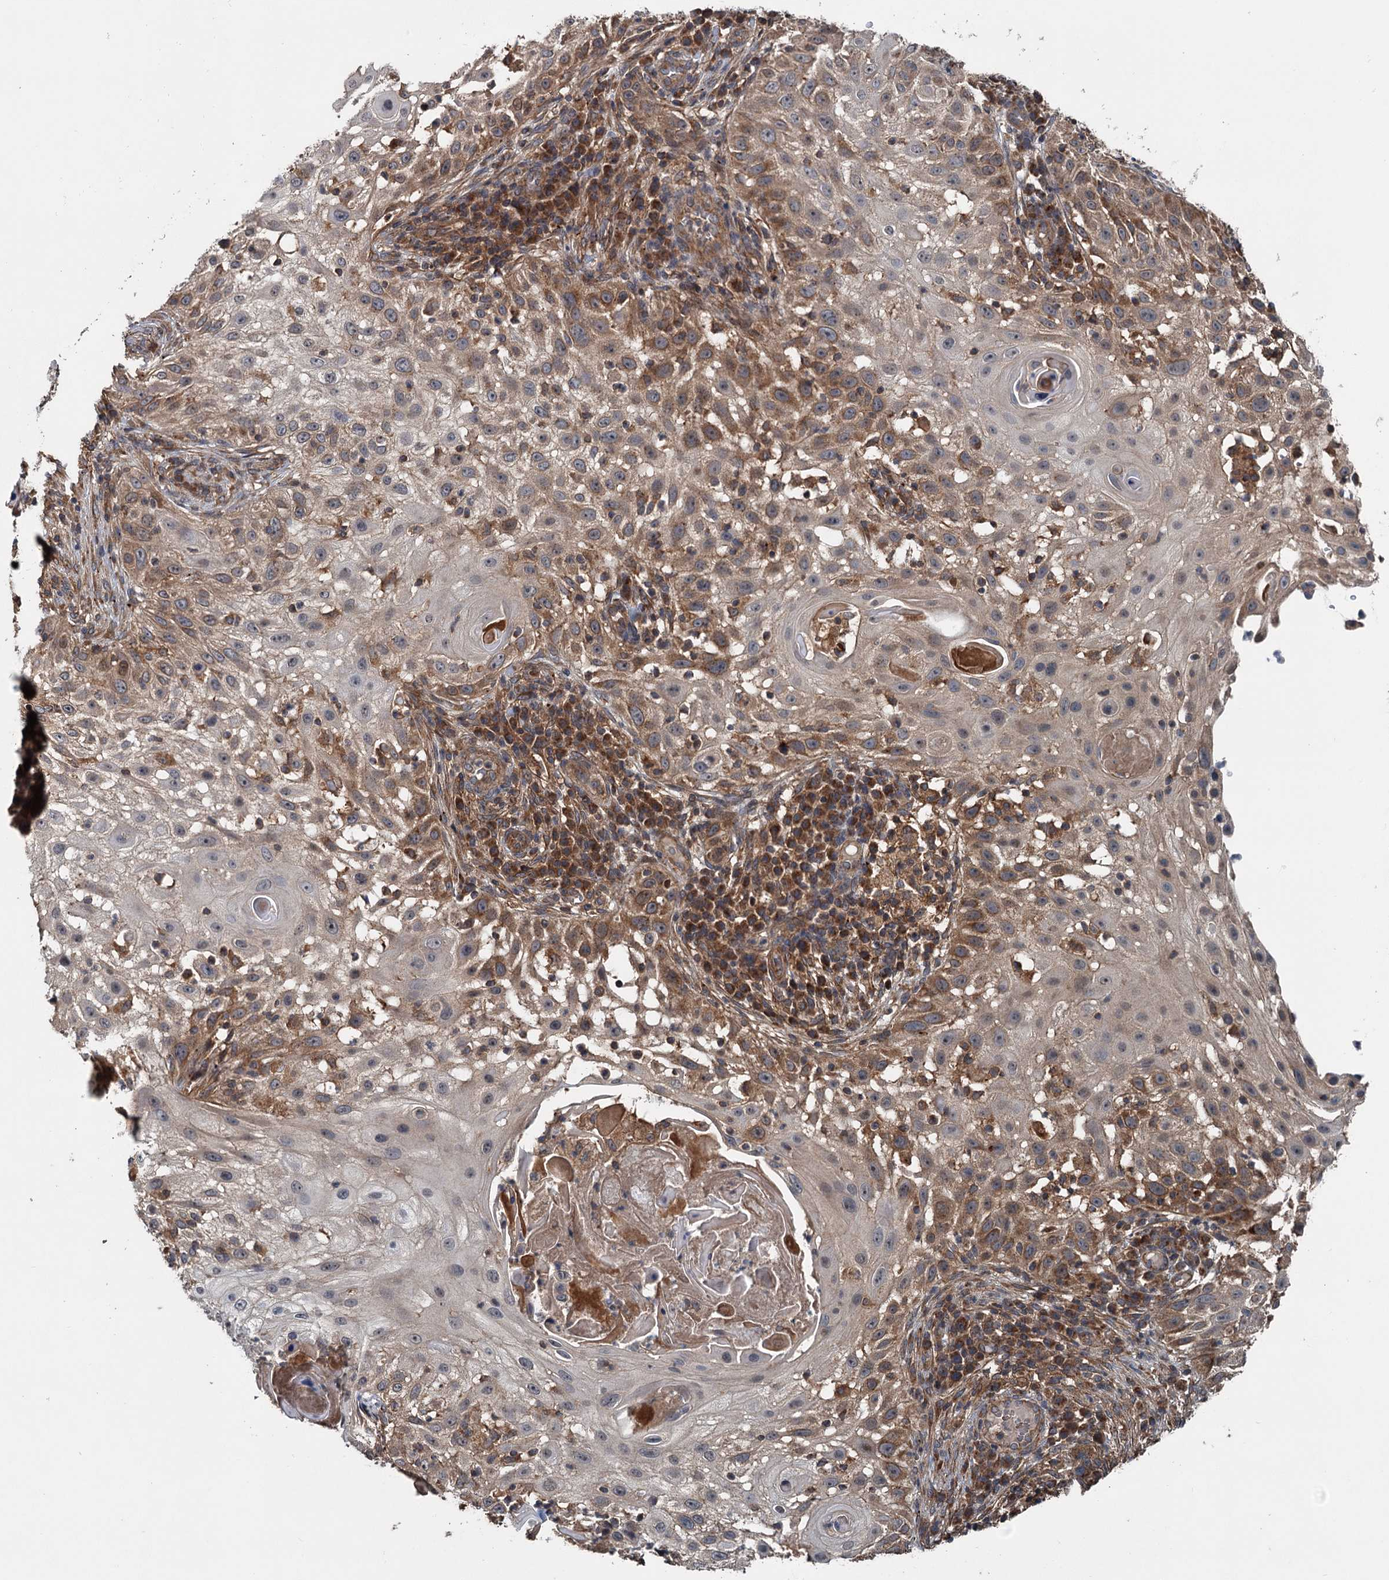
{"staining": {"intensity": "moderate", "quantity": "25%-75%", "location": "cytoplasmic/membranous"}, "tissue": "skin cancer", "cell_type": "Tumor cells", "image_type": "cancer", "snomed": [{"axis": "morphology", "description": "Squamous cell carcinoma, NOS"}, {"axis": "topography", "description": "Skin"}], "caption": "Moderate cytoplasmic/membranous expression for a protein is identified in about 25%-75% of tumor cells of skin cancer using immunohistochemistry.", "gene": "TEDC1", "patient": {"sex": "female", "age": 44}}